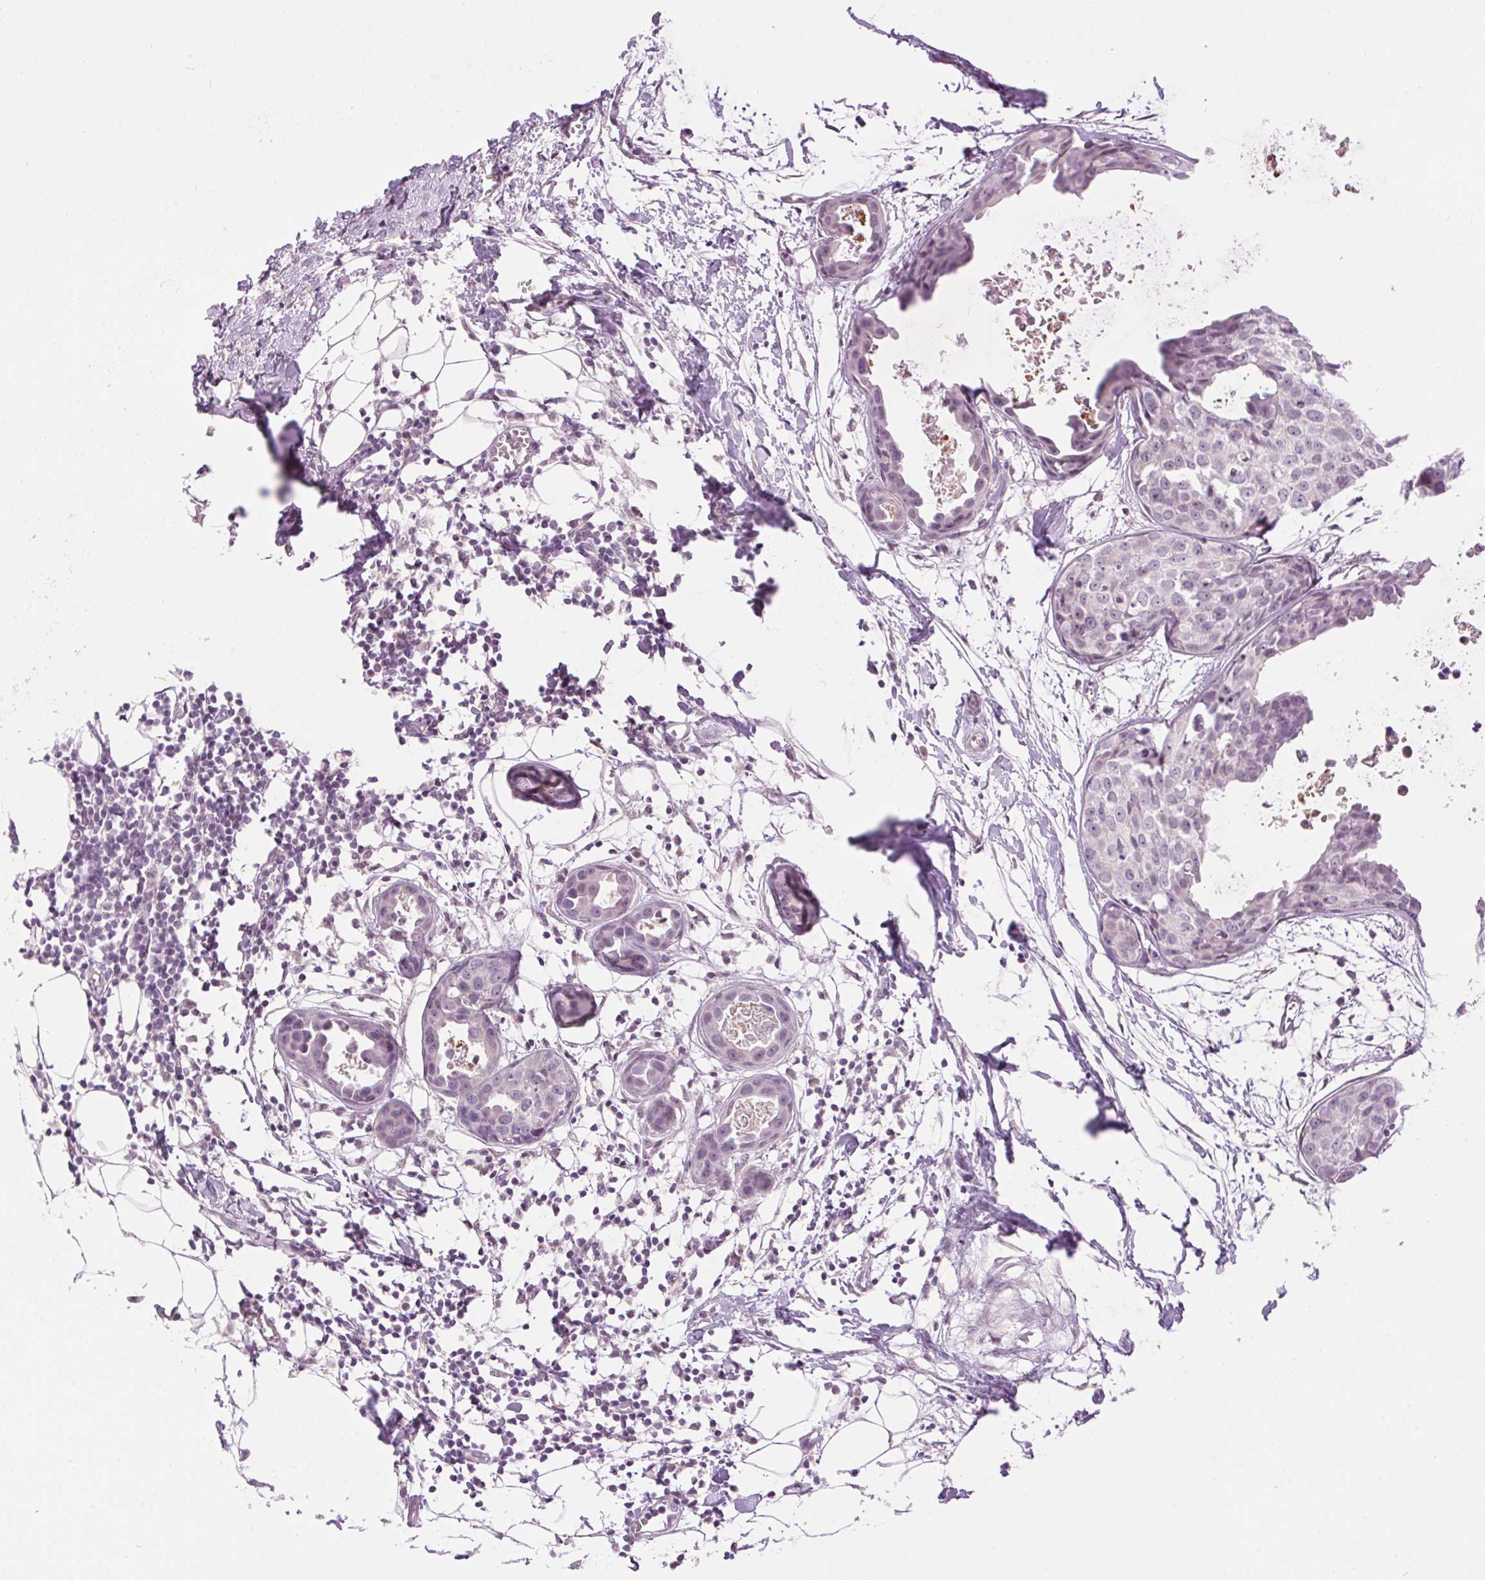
{"staining": {"intensity": "negative", "quantity": "none", "location": "none"}, "tissue": "breast cancer", "cell_type": "Tumor cells", "image_type": "cancer", "snomed": [{"axis": "morphology", "description": "Duct carcinoma"}, {"axis": "topography", "description": "Breast"}], "caption": "Immunohistochemical staining of human breast cancer exhibits no significant positivity in tumor cells.", "gene": "SMIM13", "patient": {"sex": "female", "age": 38}}